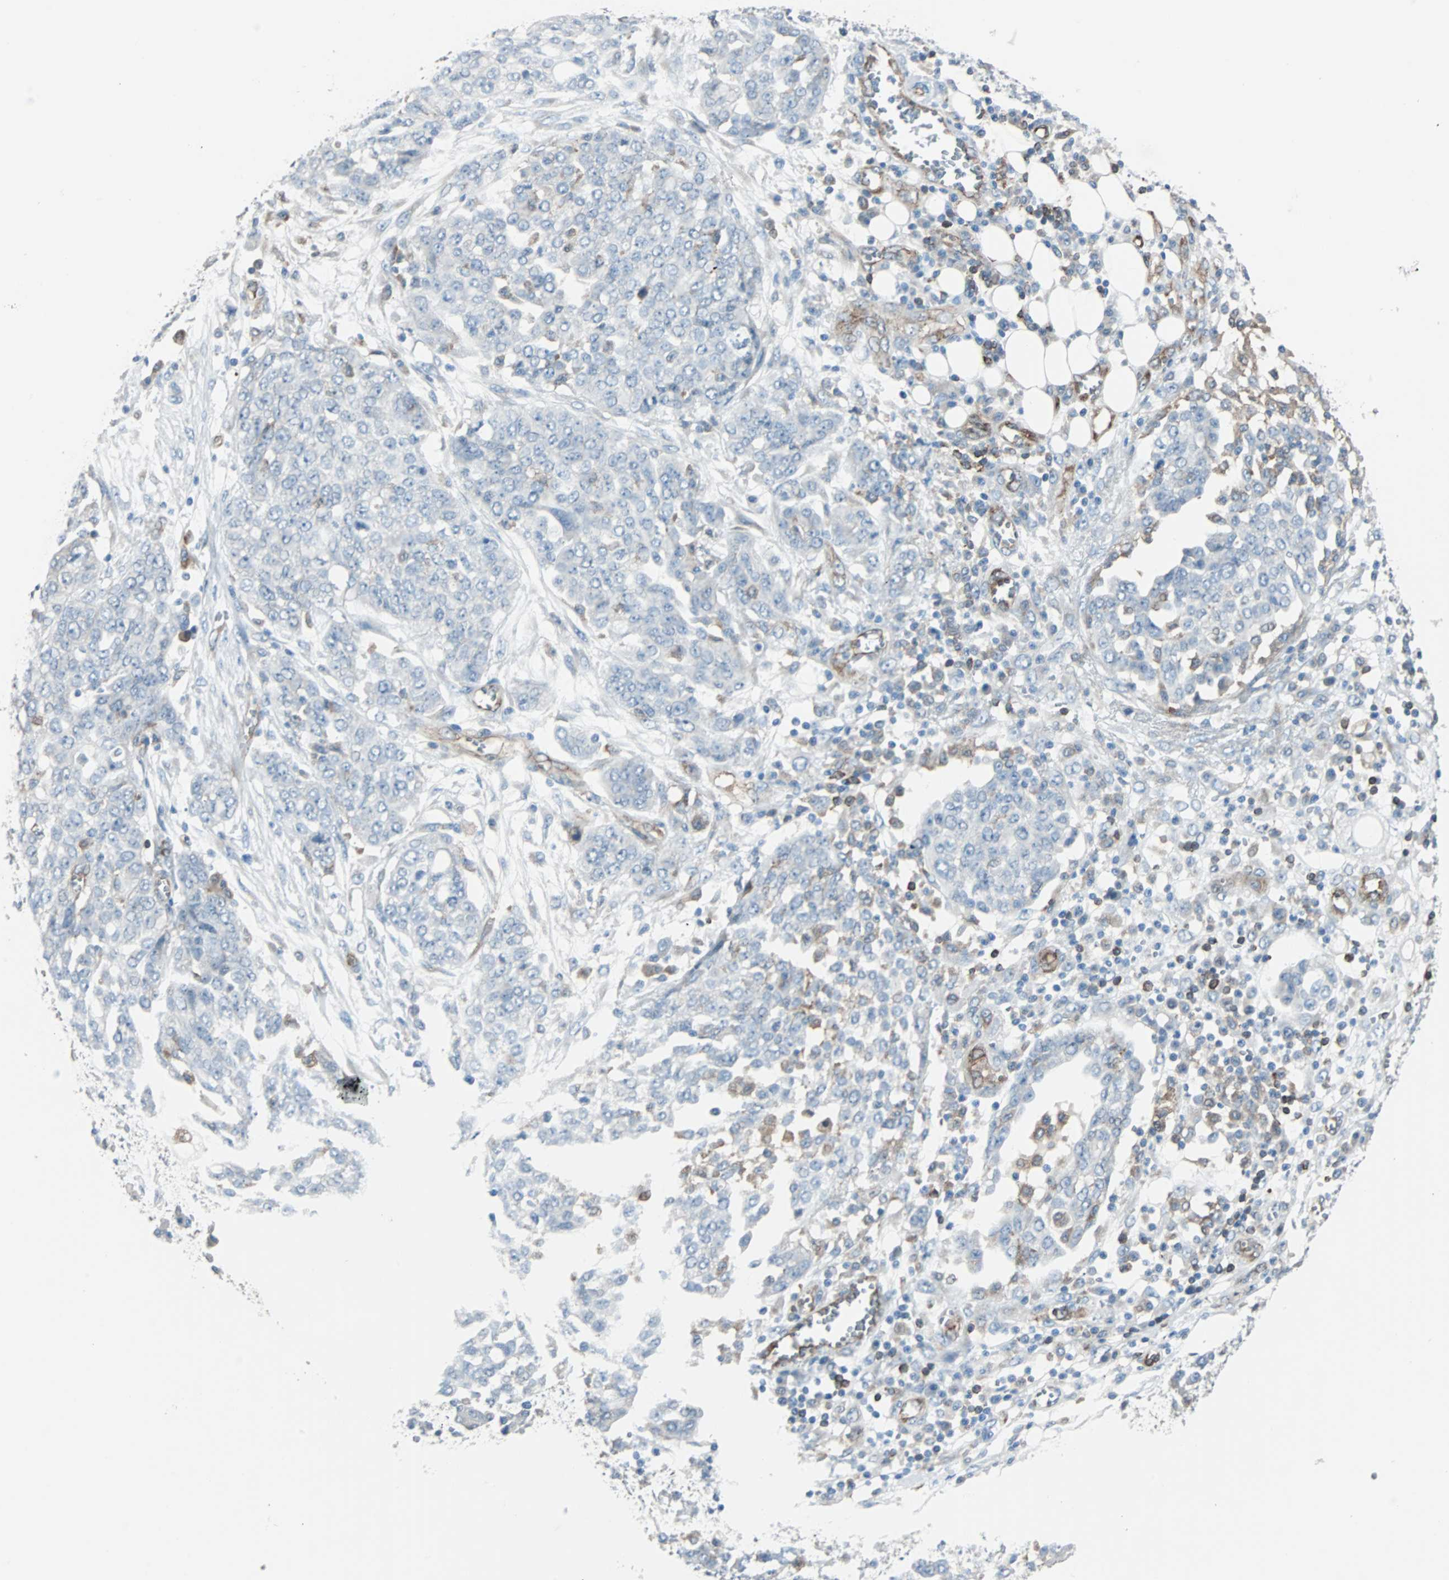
{"staining": {"intensity": "negative", "quantity": "none", "location": "none"}, "tissue": "ovarian cancer", "cell_type": "Tumor cells", "image_type": "cancer", "snomed": [{"axis": "morphology", "description": "Cystadenocarcinoma, serous, NOS"}, {"axis": "topography", "description": "Soft tissue"}, {"axis": "topography", "description": "Ovary"}], "caption": "A micrograph of ovarian cancer stained for a protein reveals no brown staining in tumor cells.", "gene": "SWAP70", "patient": {"sex": "female", "age": 57}}